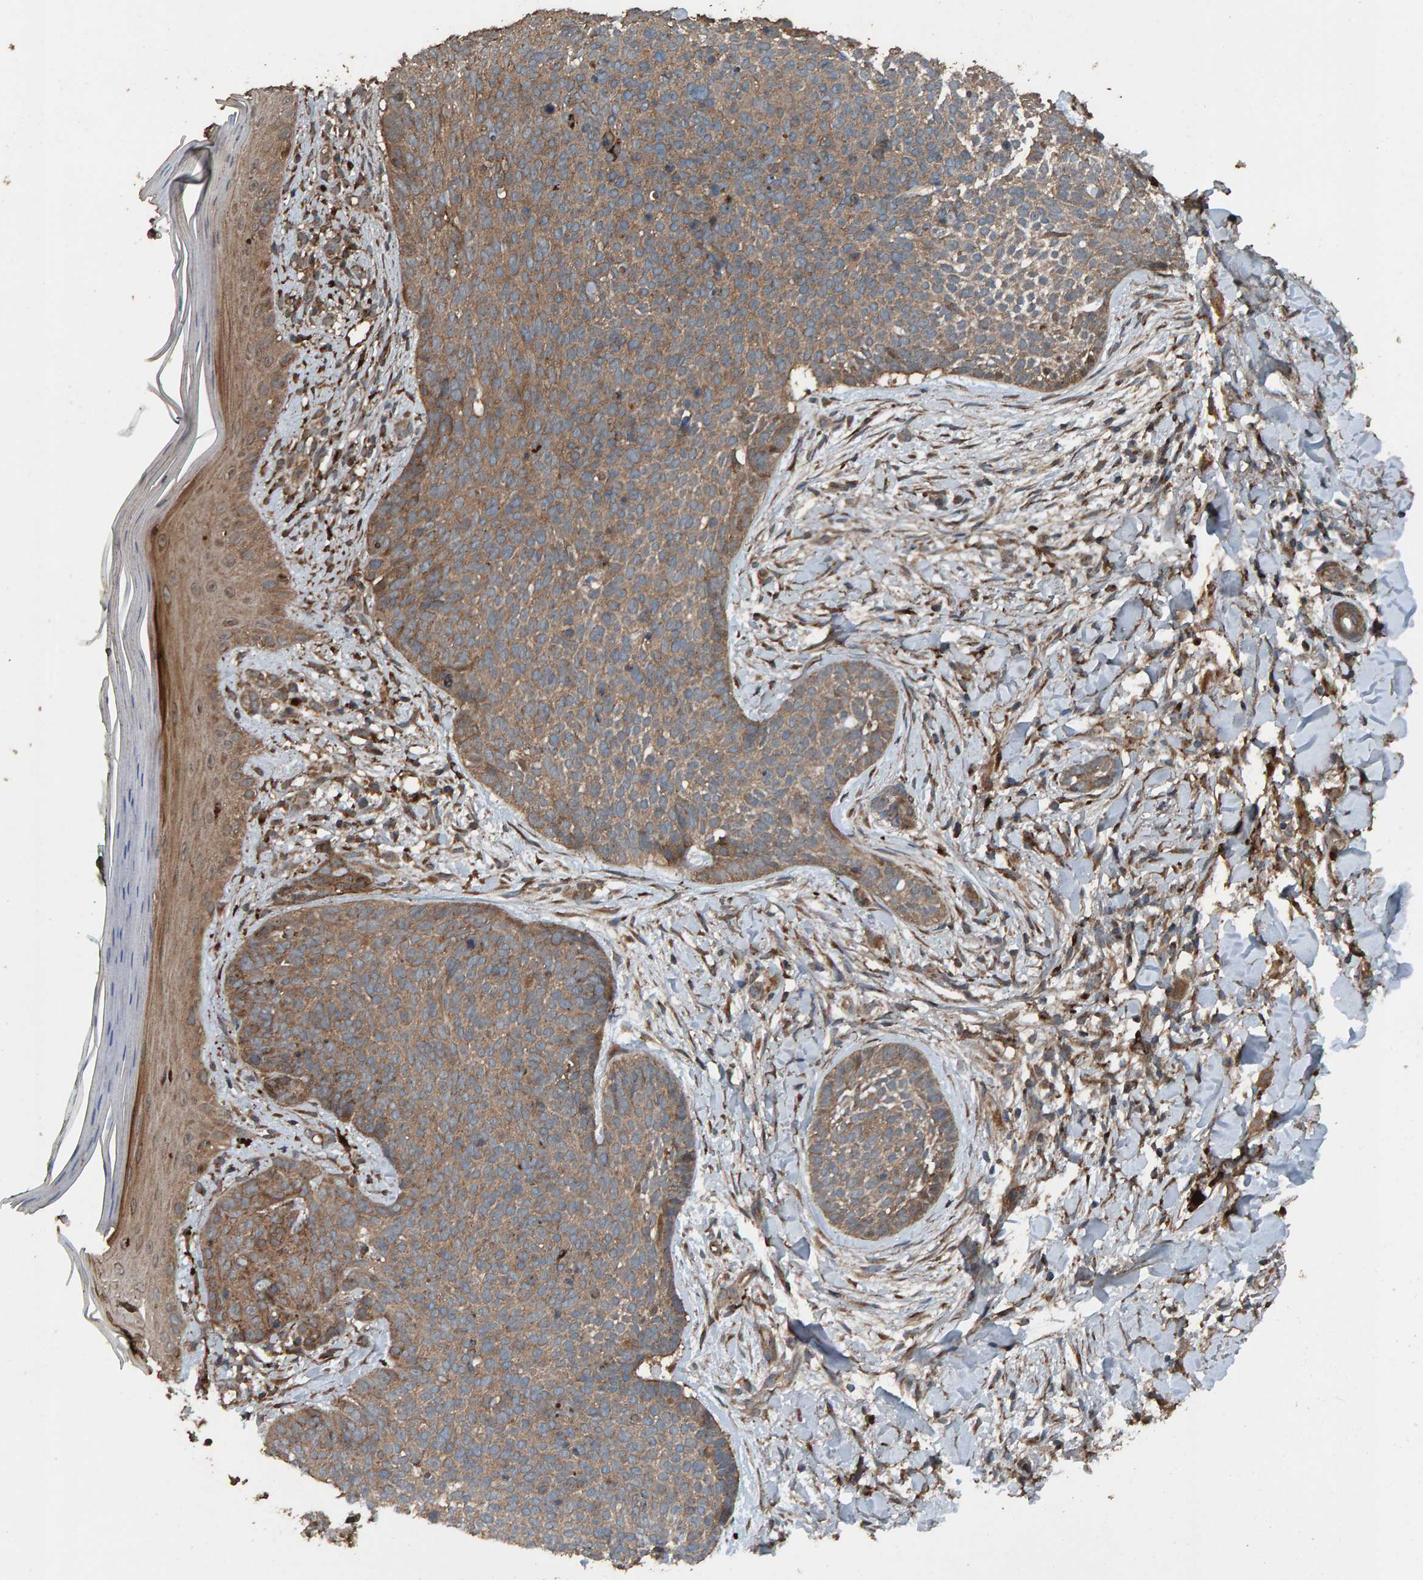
{"staining": {"intensity": "weak", "quantity": ">75%", "location": "cytoplasmic/membranous"}, "tissue": "skin cancer", "cell_type": "Tumor cells", "image_type": "cancer", "snomed": [{"axis": "morphology", "description": "Normal tissue, NOS"}, {"axis": "morphology", "description": "Basal cell carcinoma"}, {"axis": "topography", "description": "Skin"}], "caption": "An immunohistochemistry micrograph of neoplastic tissue is shown. Protein staining in brown highlights weak cytoplasmic/membranous positivity in skin cancer (basal cell carcinoma) within tumor cells.", "gene": "DUS1L", "patient": {"sex": "male", "age": 67}}